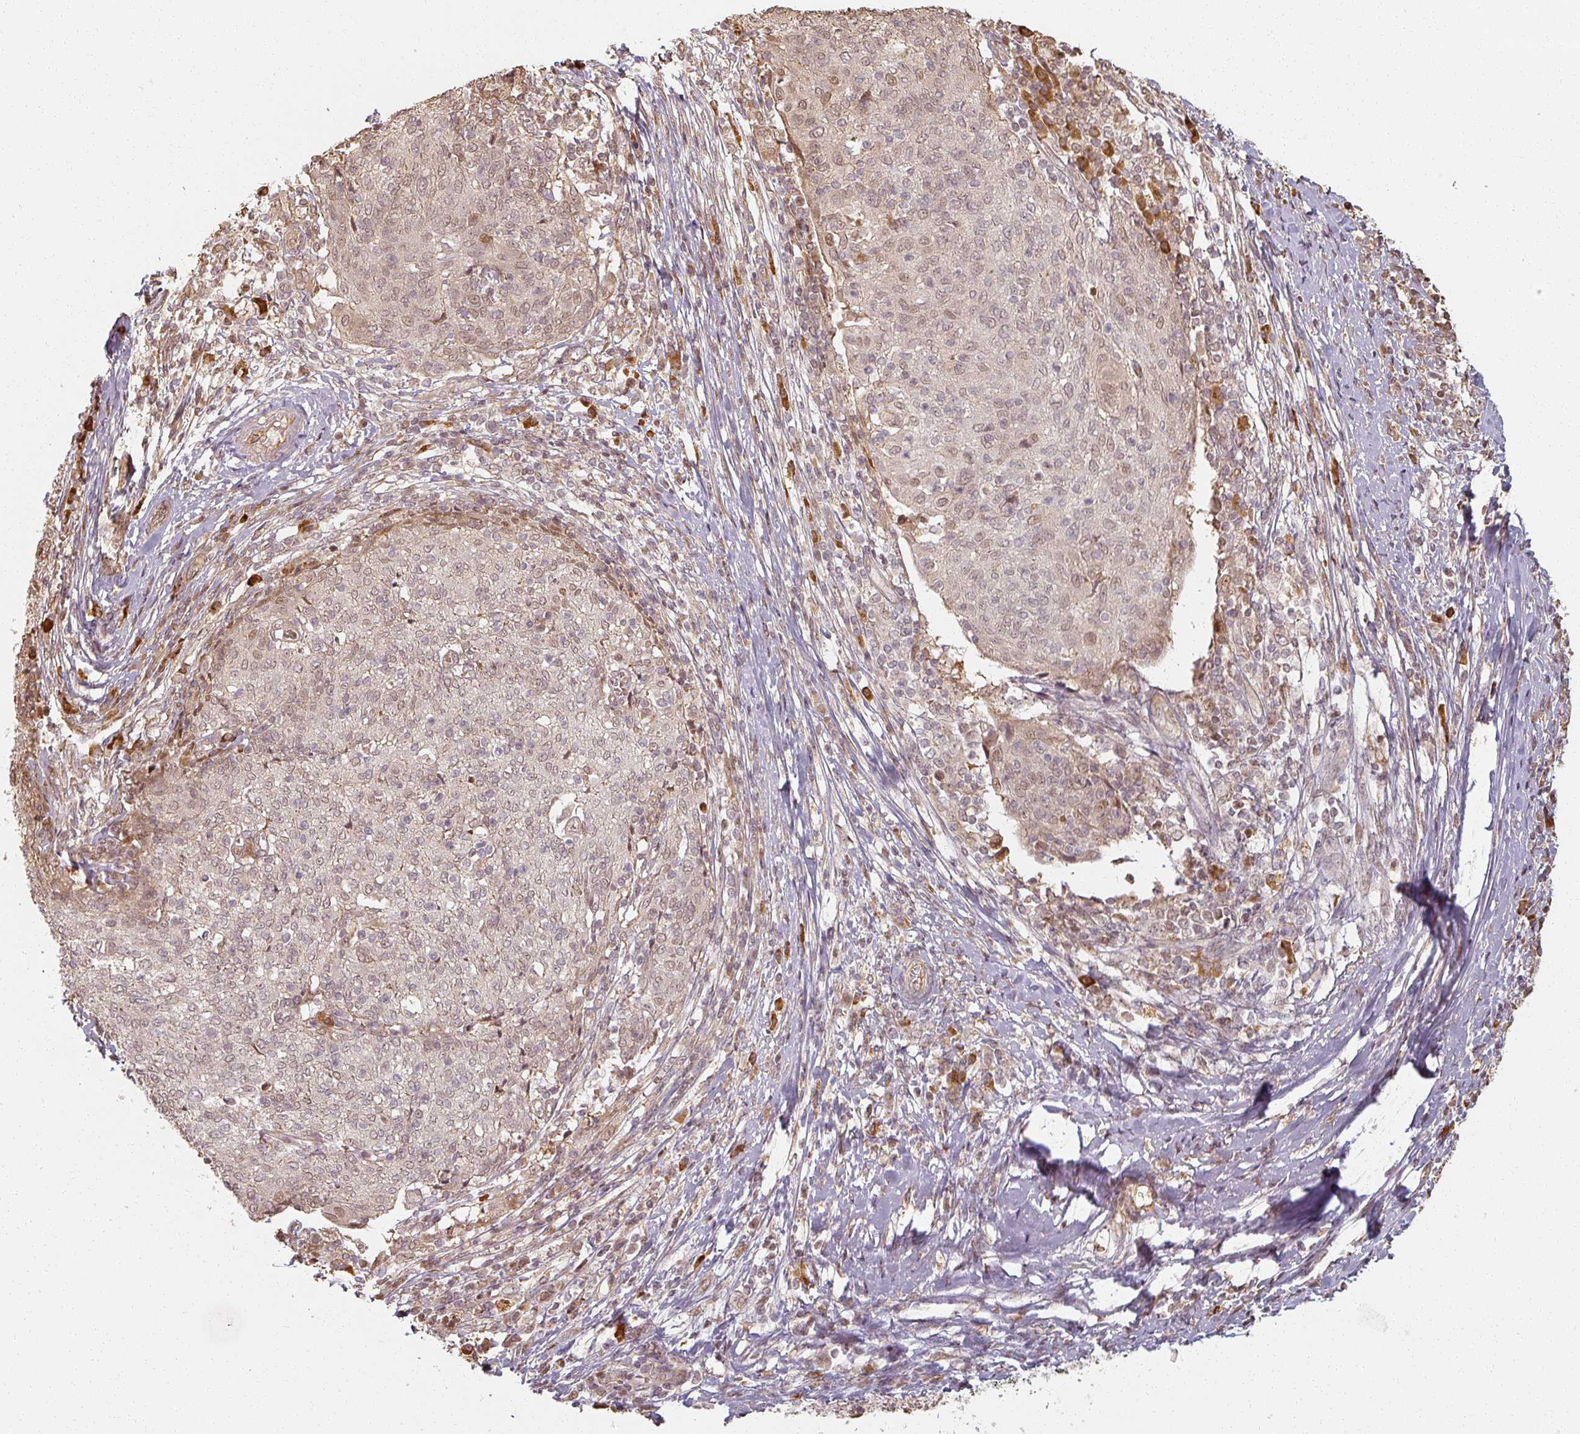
{"staining": {"intensity": "moderate", "quantity": "<25%", "location": "nuclear"}, "tissue": "cervical cancer", "cell_type": "Tumor cells", "image_type": "cancer", "snomed": [{"axis": "morphology", "description": "Squamous cell carcinoma, NOS"}, {"axis": "topography", "description": "Cervix"}], "caption": "Immunohistochemical staining of human cervical cancer exhibits low levels of moderate nuclear protein staining in about <25% of tumor cells. The staining was performed using DAB, with brown indicating positive protein expression. Nuclei are stained blue with hematoxylin.", "gene": "MED19", "patient": {"sex": "female", "age": 52}}